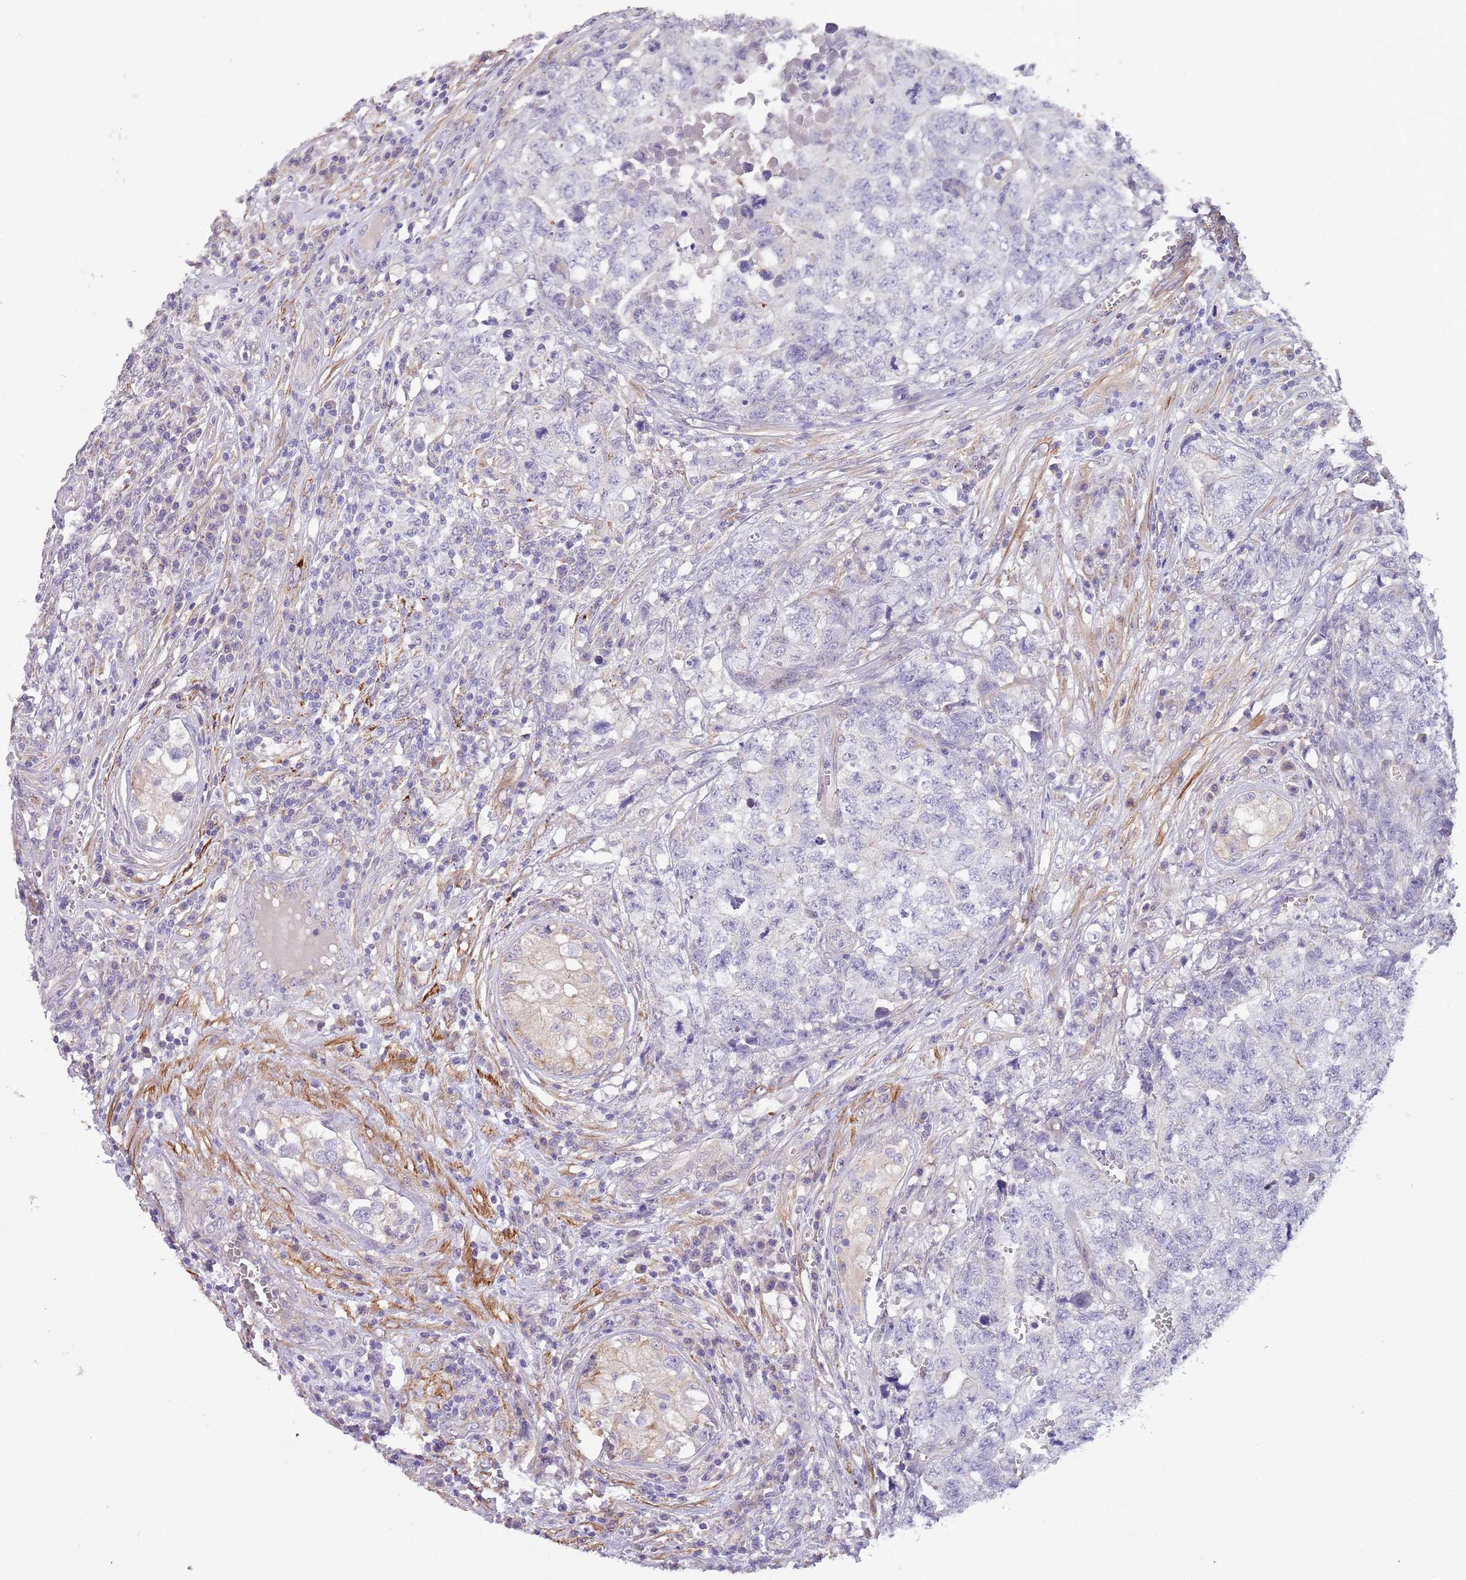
{"staining": {"intensity": "negative", "quantity": "none", "location": "none"}, "tissue": "testis cancer", "cell_type": "Tumor cells", "image_type": "cancer", "snomed": [{"axis": "morphology", "description": "Carcinoma, Embryonal, NOS"}, {"axis": "topography", "description": "Testis"}], "caption": "IHC photomicrograph of testis embryonal carcinoma stained for a protein (brown), which displays no positivity in tumor cells.", "gene": "ZNF658", "patient": {"sex": "male", "age": 31}}